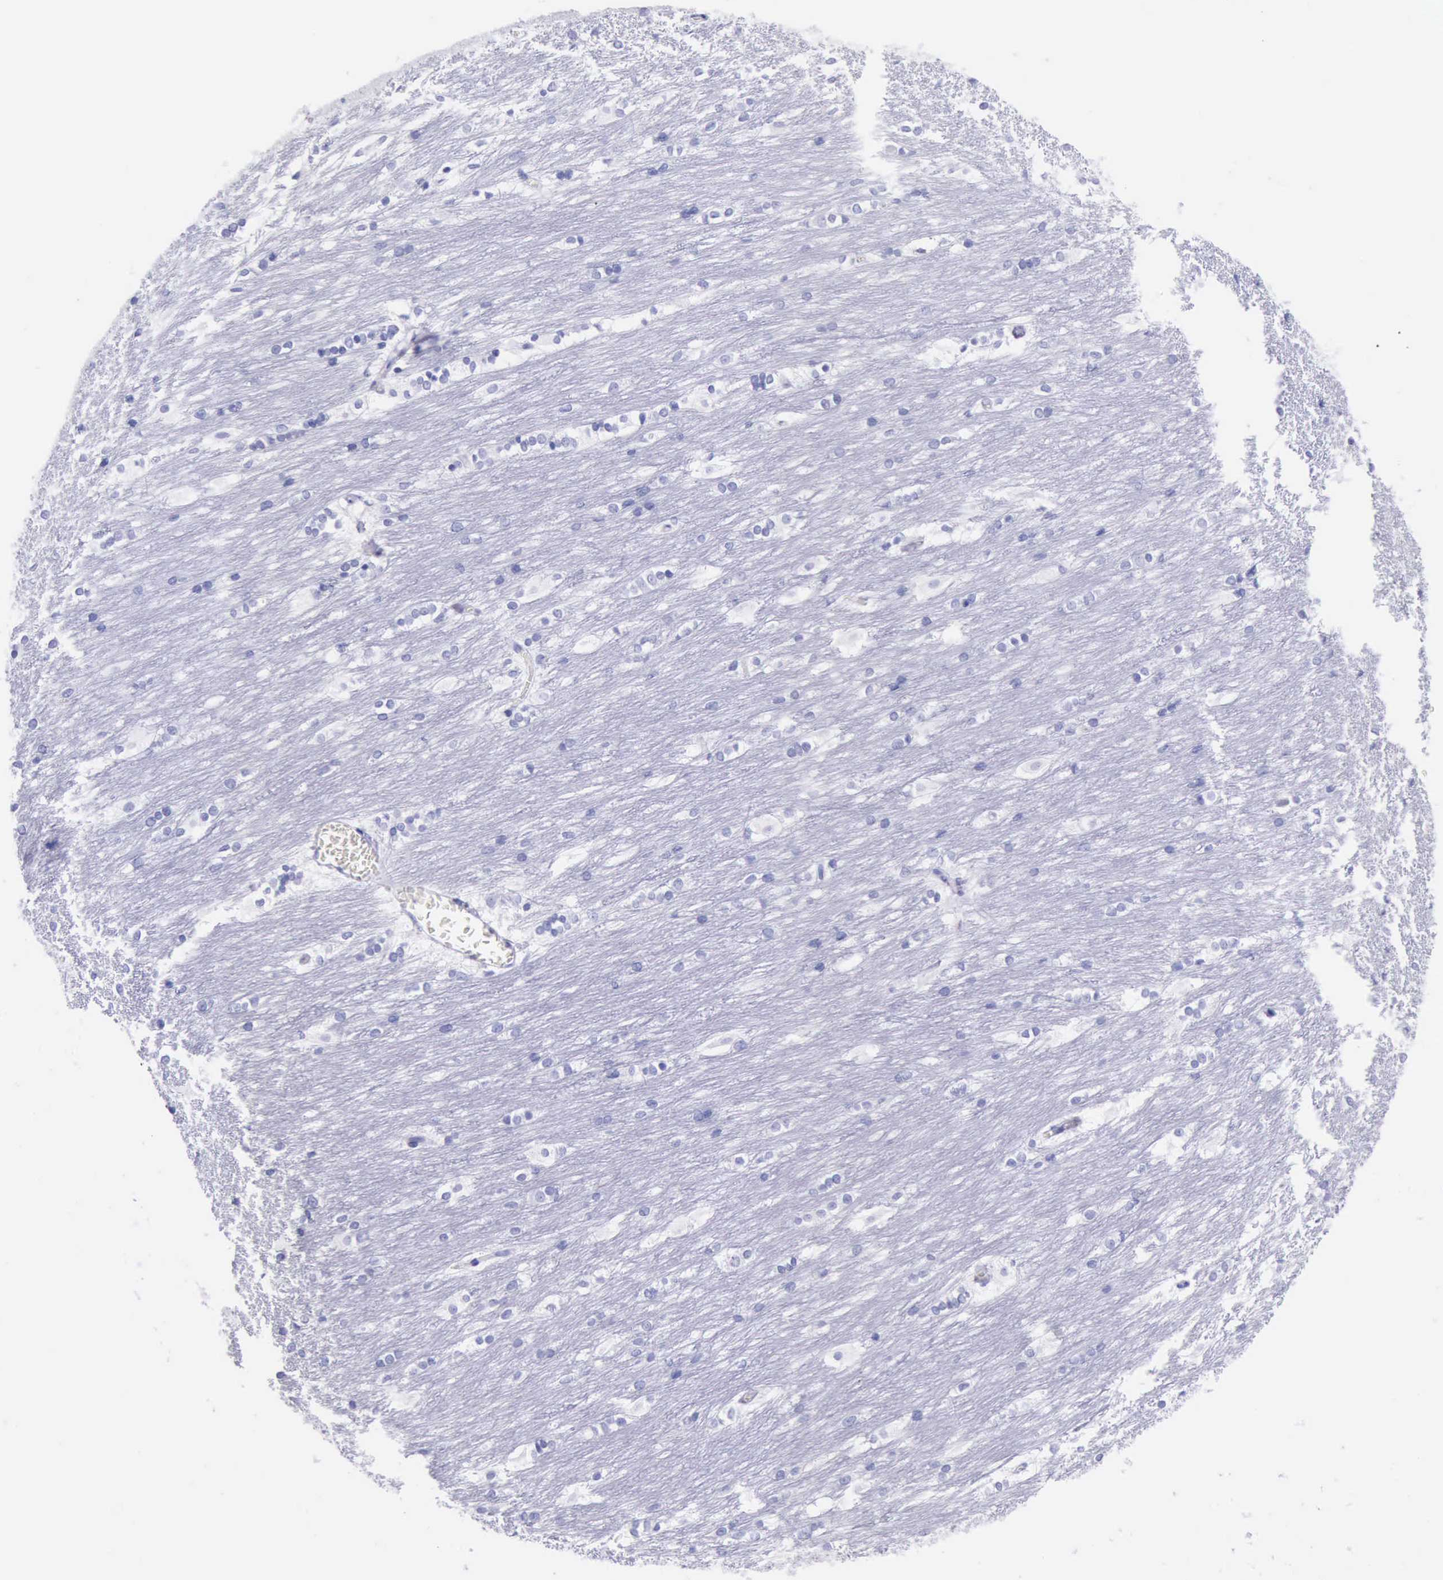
{"staining": {"intensity": "negative", "quantity": "none", "location": "none"}, "tissue": "caudate", "cell_type": "Glial cells", "image_type": "normal", "snomed": [{"axis": "morphology", "description": "Normal tissue, NOS"}, {"axis": "topography", "description": "Lateral ventricle wall"}], "caption": "The immunohistochemistry micrograph has no significant positivity in glial cells of caudate.", "gene": "MCM2", "patient": {"sex": "female", "age": 19}}